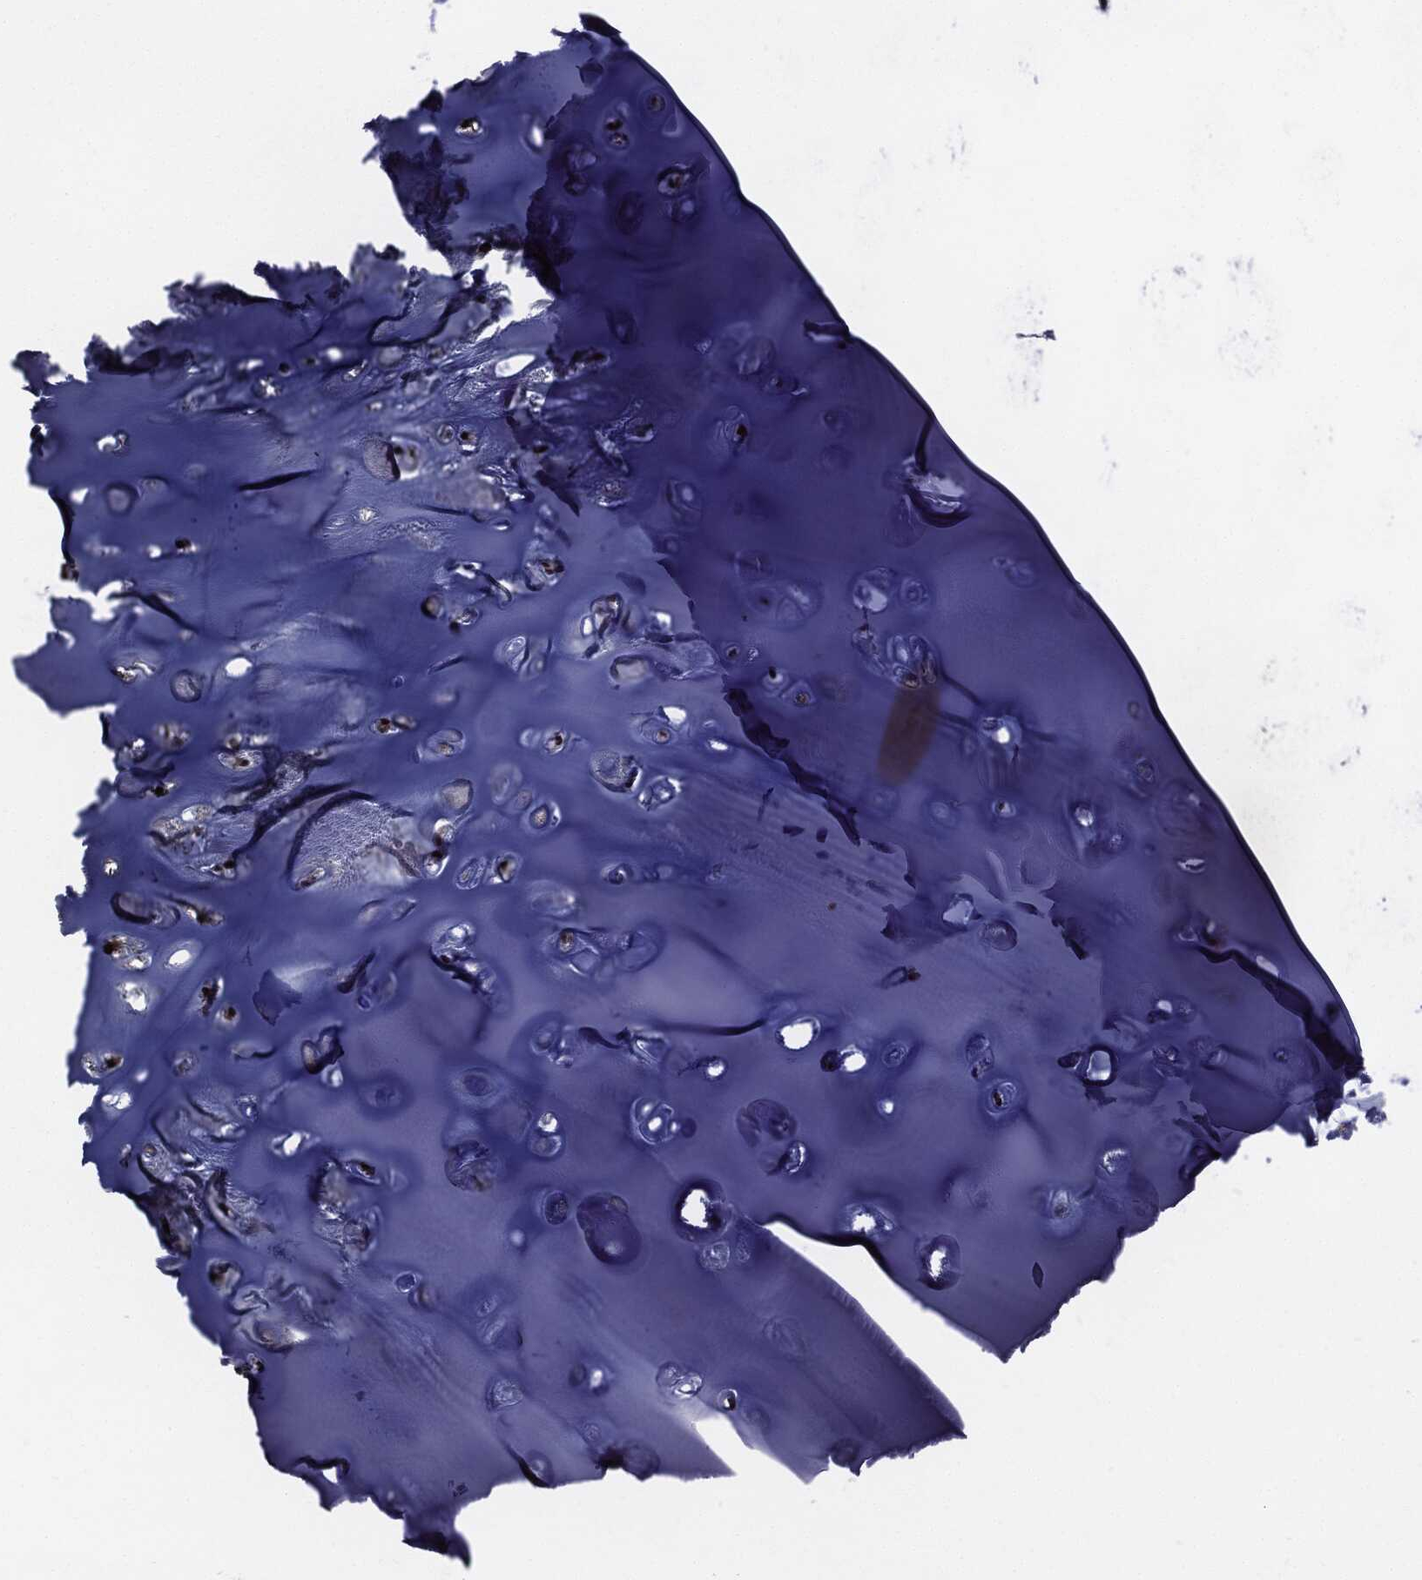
{"staining": {"intensity": "negative", "quantity": "none", "location": "none"}, "tissue": "adipose tissue", "cell_type": "Adipocytes", "image_type": "normal", "snomed": [{"axis": "morphology", "description": "Normal tissue, NOS"}, {"axis": "topography", "description": "Cartilage tissue"}], "caption": "Immunohistochemistry micrograph of normal human adipose tissue stained for a protein (brown), which exhibits no positivity in adipocytes.", "gene": "SUGT1", "patient": {"sex": "male", "age": 81}}